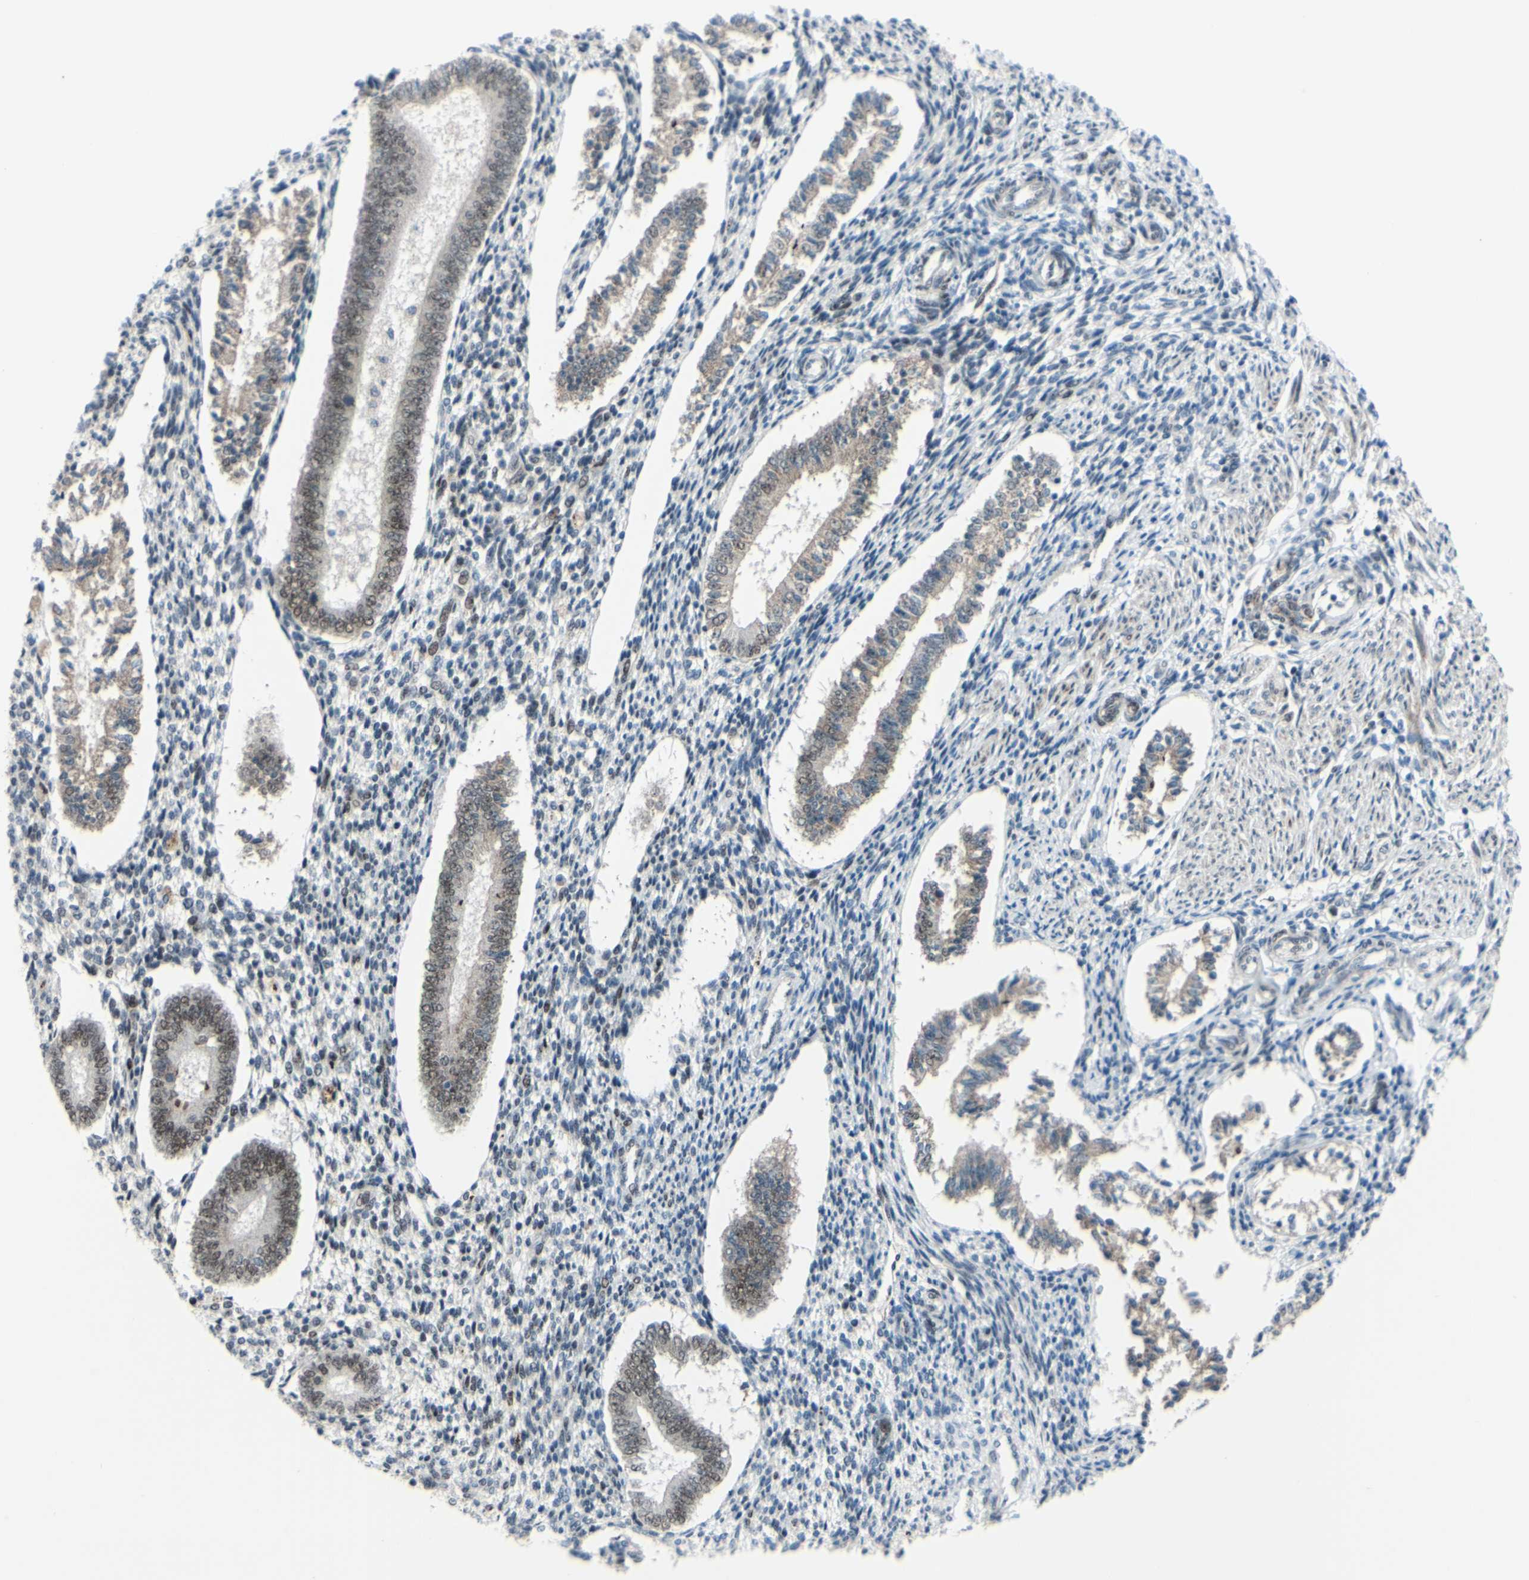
{"staining": {"intensity": "weak", "quantity": "25%-75%", "location": "nuclear"}, "tissue": "endometrium", "cell_type": "Cells in endometrial stroma", "image_type": "normal", "snomed": [{"axis": "morphology", "description": "Normal tissue, NOS"}, {"axis": "topography", "description": "Endometrium"}], "caption": "High-magnification brightfield microscopy of benign endometrium stained with DAB (brown) and counterstained with hematoxylin (blue). cells in endometrial stroma exhibit weak nuclear positivity is present in approximately25%-75% of cells.", "gene": "POLR1A", "patient": {"sex": "female", "age": 42}}